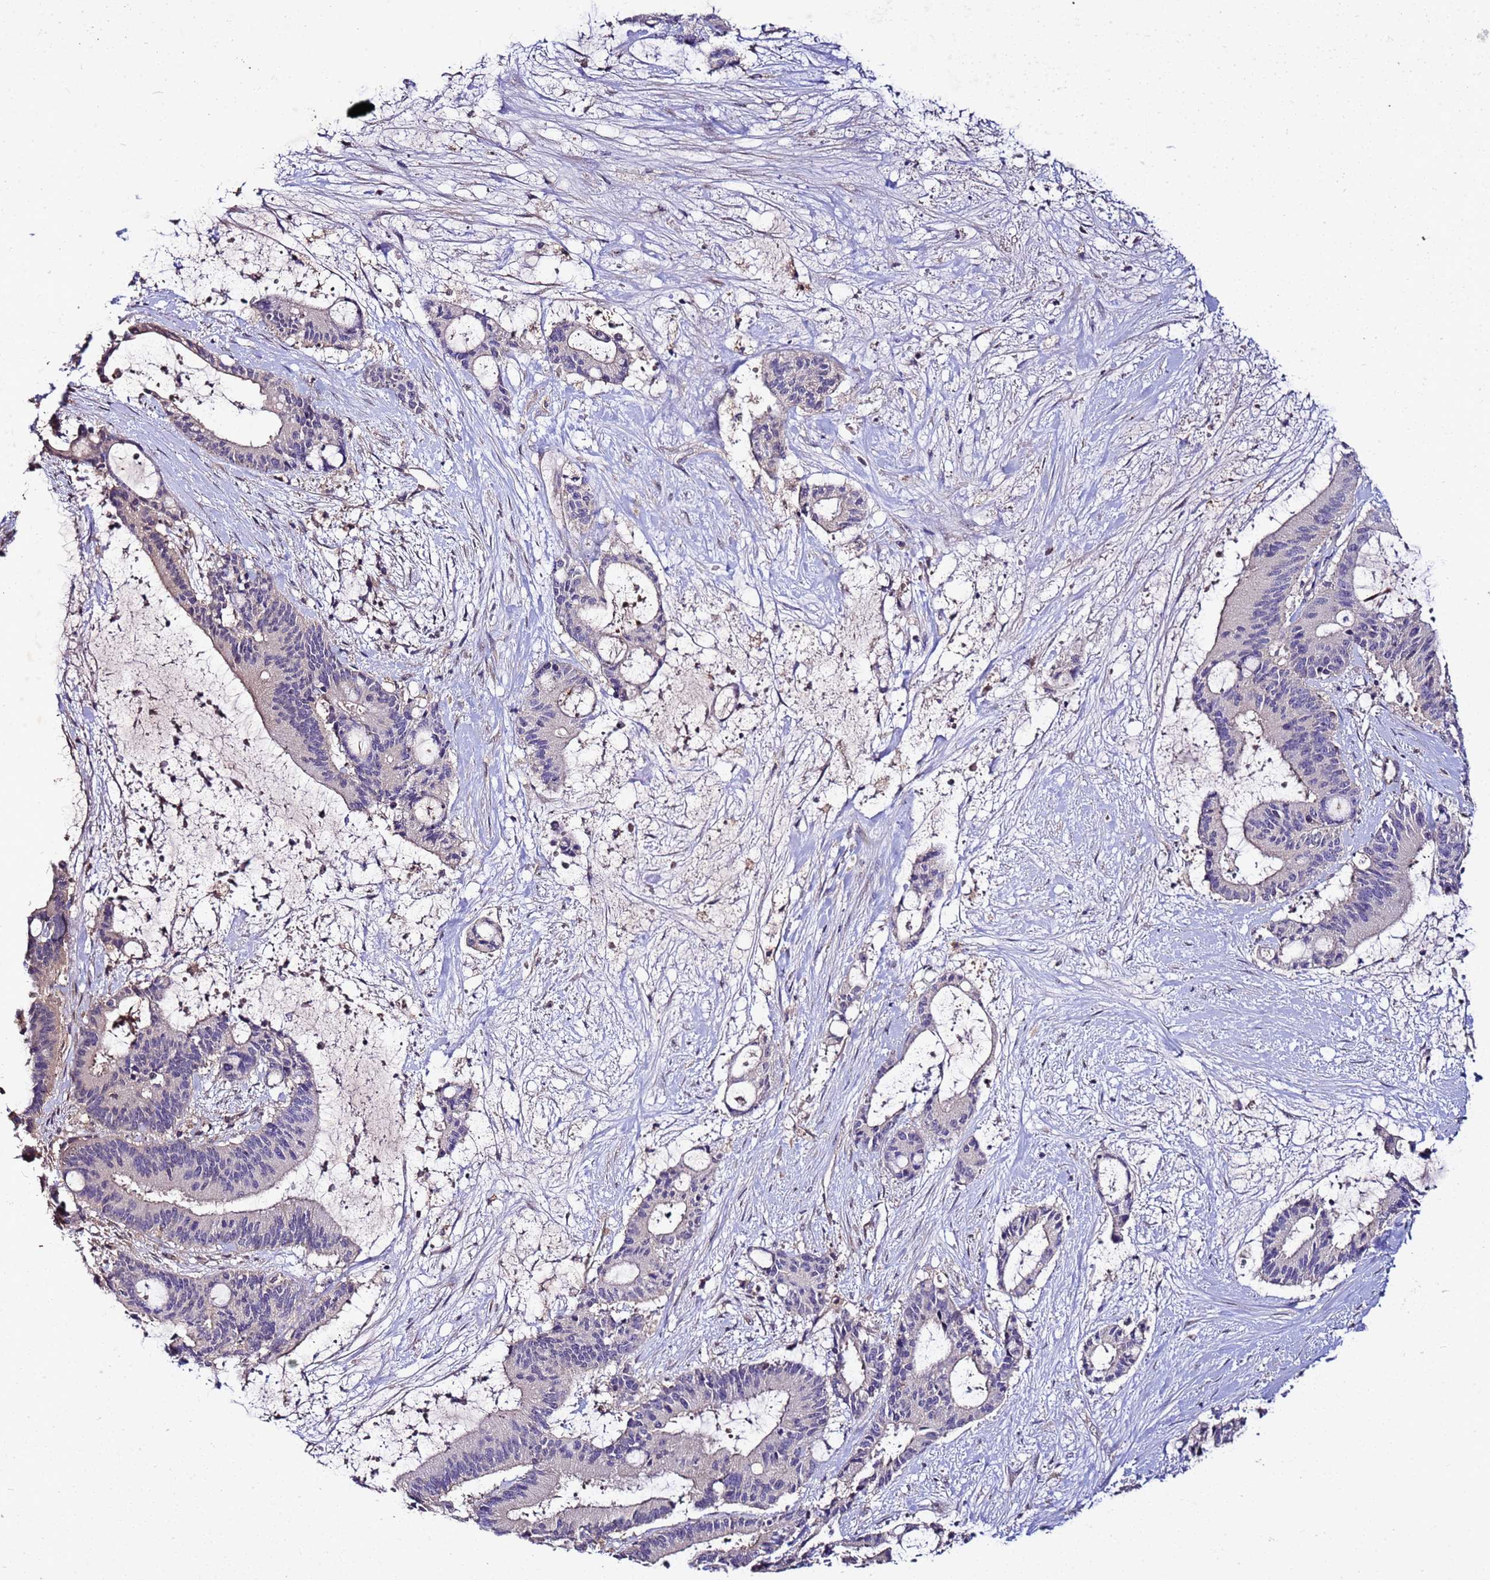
{"staining": {"intensity": "negative", "quantity": "none", "location": "none"}, "tissue": "liver cancer", "cell_type": "Tumor cells", "image_type": "cancer", "snomed": [{"axis": "morphology", "description": "Normal tissue, NOS"}, {"axis": "morphology", "description": "Cholangiocarcinoma"}, {"axis": "topography", "description": "Liver"}, {"axis": "topography", "description": "Peripheral nerve tissue"}], "caption": "High power microscopy histopathology image of an IHC photomicrograph of liver cancer (cholangiocarcinoma), revealing no significant staining in tumor cells. Brightfield microscopy of immunohistochemistry stained with DAB (3,3'-diaminobenzidine) (brown) and hematoxylin (blue), captured at high magnification.", "gene": "GSPT2", "patient": {"sex": "female", "age": 73}}